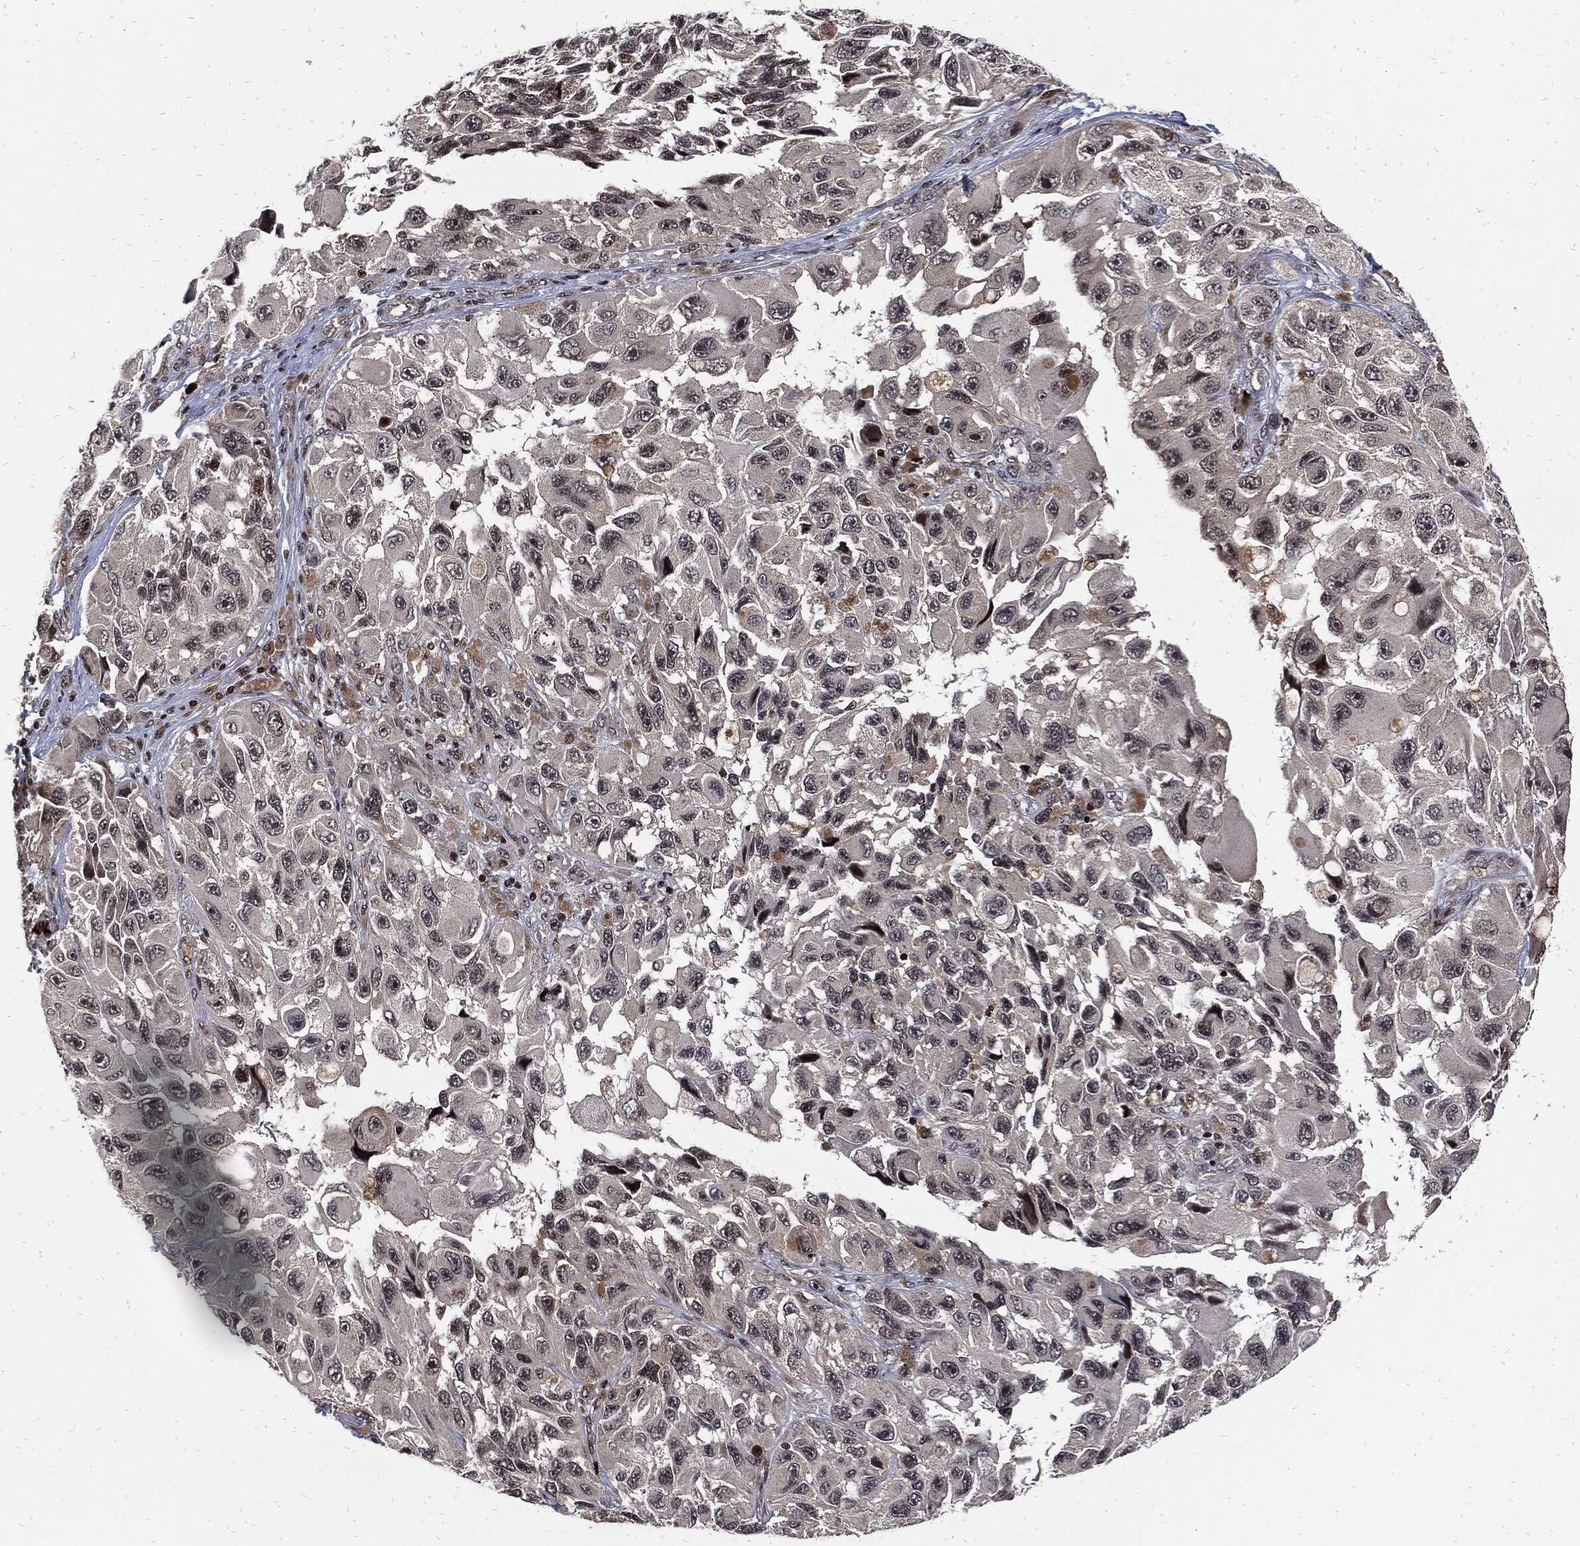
{"staining": {"intensity": "strong", "quantity": "<25%", "location": "nuclear"}, "tissue": "melanoma", "cell_type": "Tumor cells", "image_type": "cancer", "snomed": [{"axis": "morphology", "description": "Malignant melanoma, NOS"}, {"axis": "topography", "description": "Skin"}], "caption": "DAB immunohistochemical staining of melanoma exhibits strong nuclear protein positivity in about <25% of tumor cells.", "gene": "ZNF775", "patient": {"sex": "female", "age": 73}}